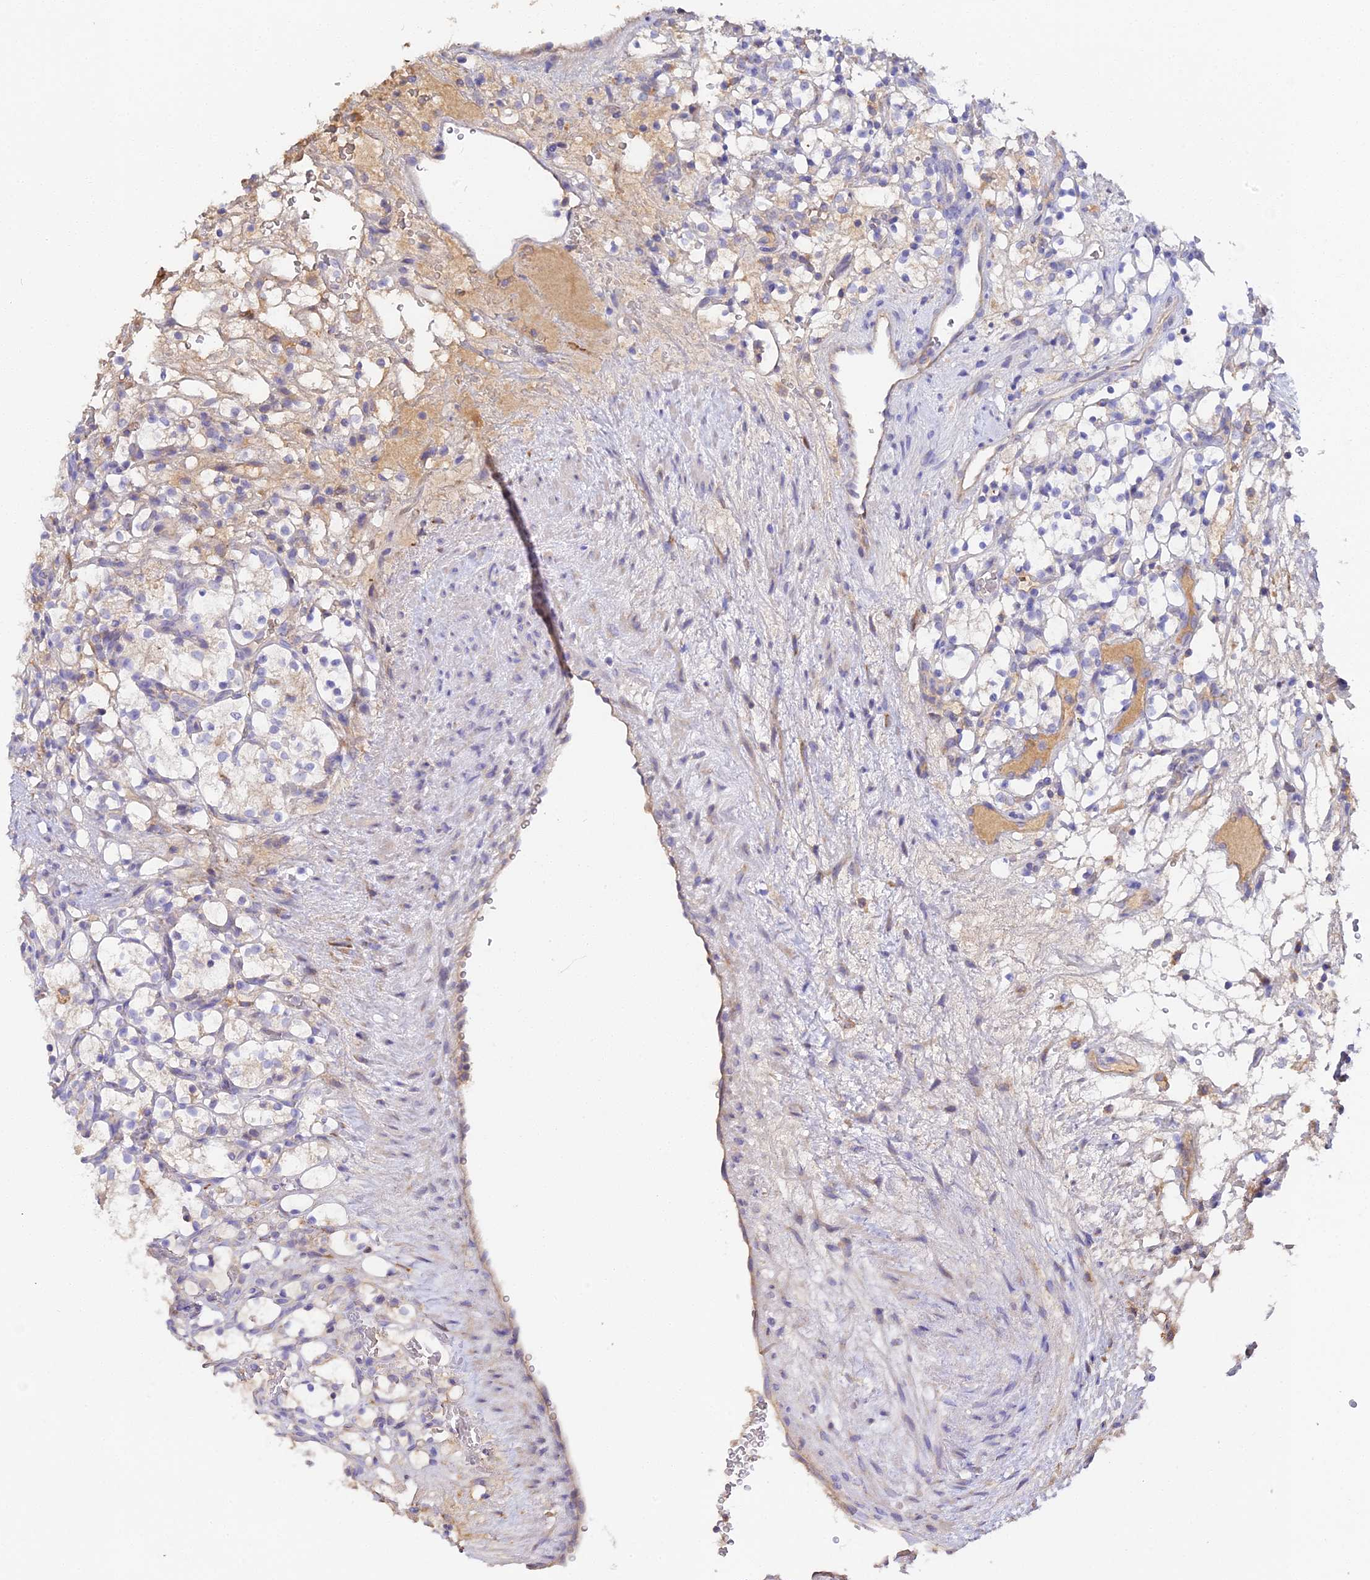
{"staining": {"intensity": "negative", "quantity": "none", "location": "none"}, "tissue": "renal cancer", "cell_type": "Tumor cells", "image_type": "cancer", "snomed": [{"axis": "morphology", "description": "Adenocarcinoma, NOS"}, {"axis": "topography", "description": "Kidney"}], "caption": "Protein analysis of adenocarcinoma (renal) demonstrates no significant expression in tumor cells.", "gene": "SCX", "patient": {"sex": "female", "age": 69}}